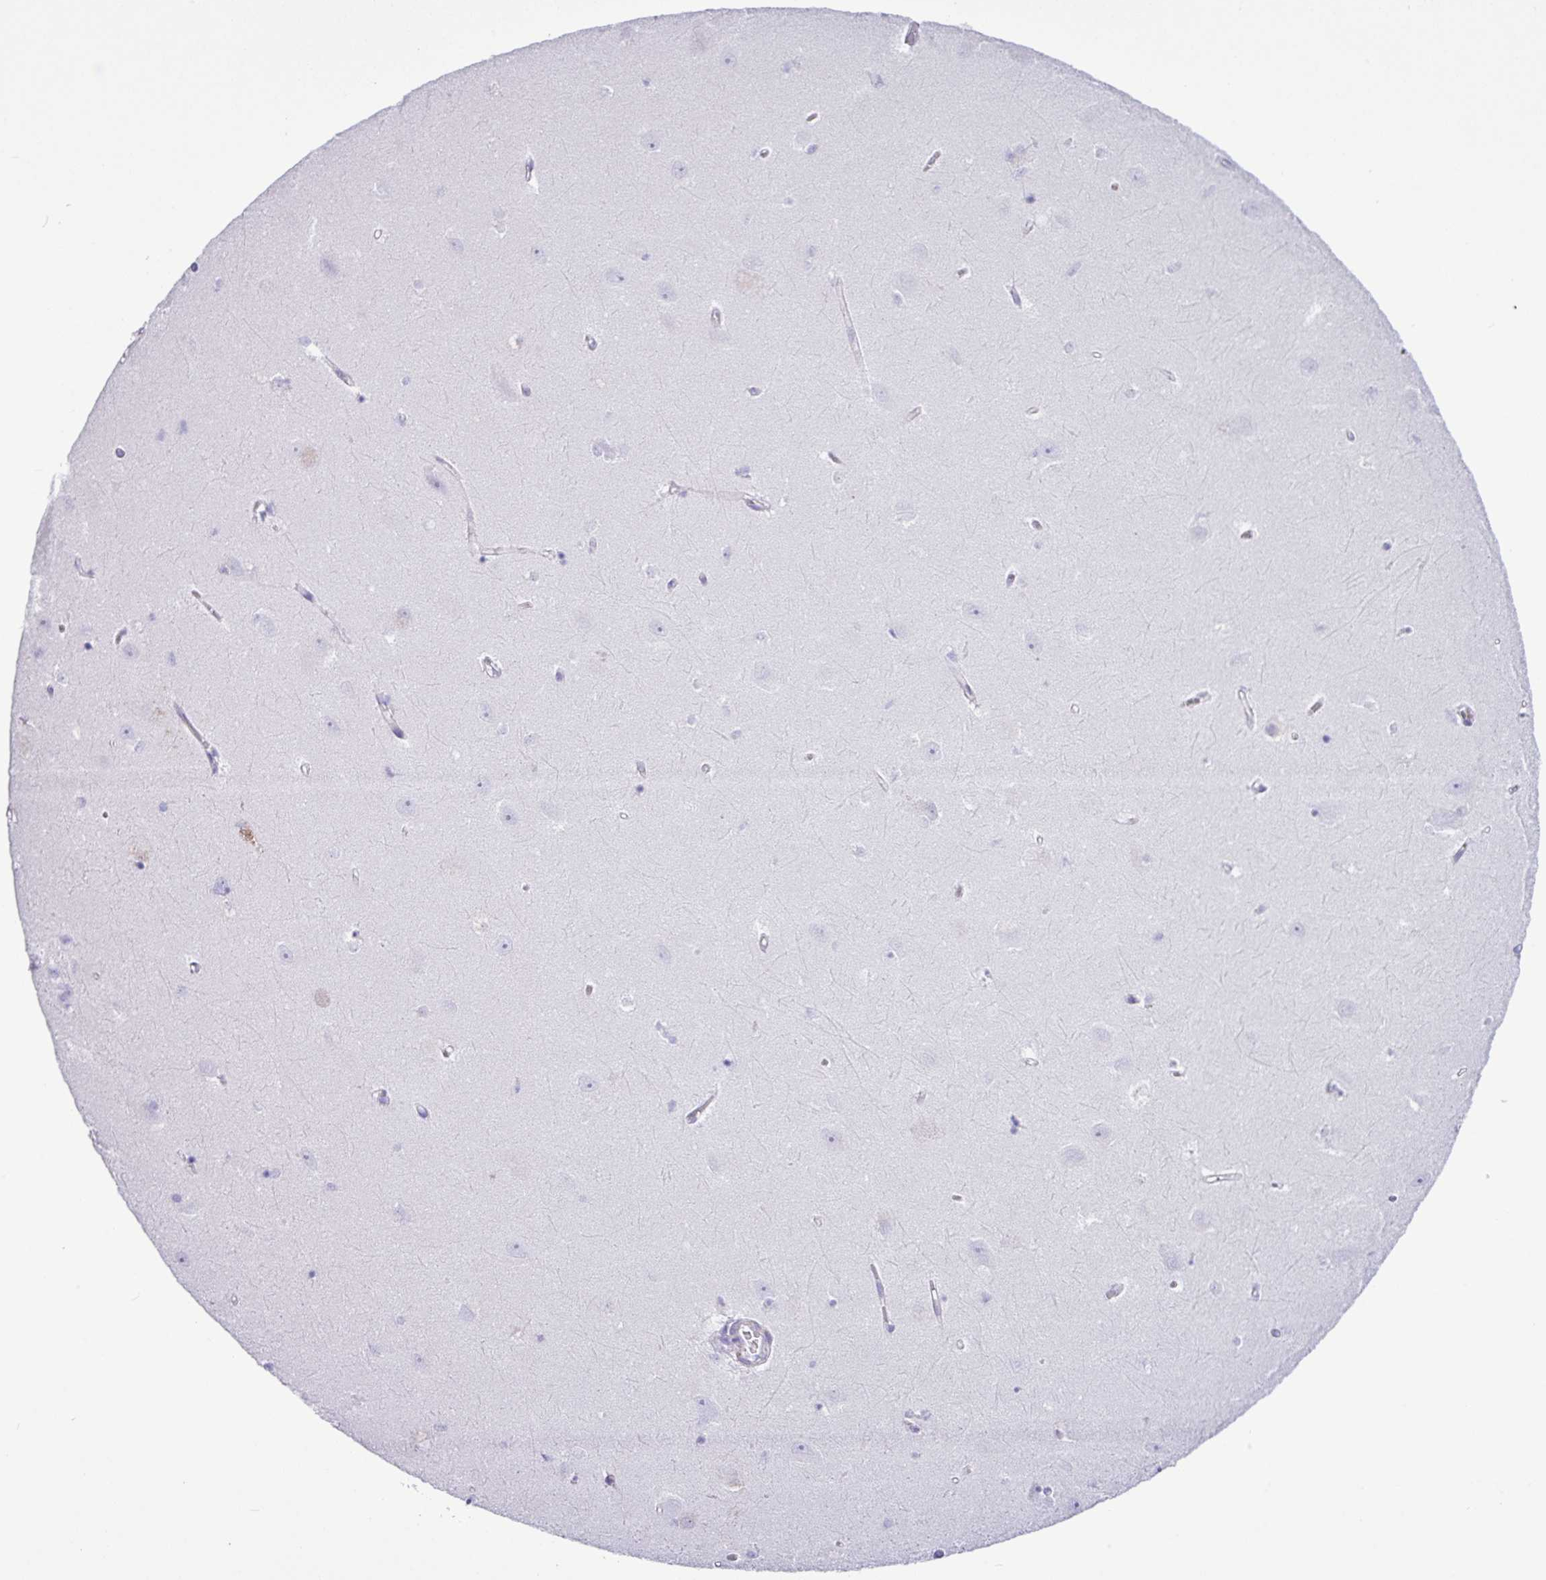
{"staining": {"intensity": "negative", "quantity": "none", "location": "none"}, "tissue": "hippocampus", "cell_type": "Glial cells", "image_type": "normal", "snomed": [{"axis": "morphology", "description": "Normal tissue, NOS"}, {"axis": "topography", "description": "Hippocampus"}], "caption": "There is no significant expression in glial cells of hippocampus. (Stains: DAB (3,3'-diaminobenzidine) IHC with hematoxylin counter stain, Microscopy: brightfield microscopy at high magnification).", "gene": "CKMT2", "patient": {"sex": "female", "age": 64}}